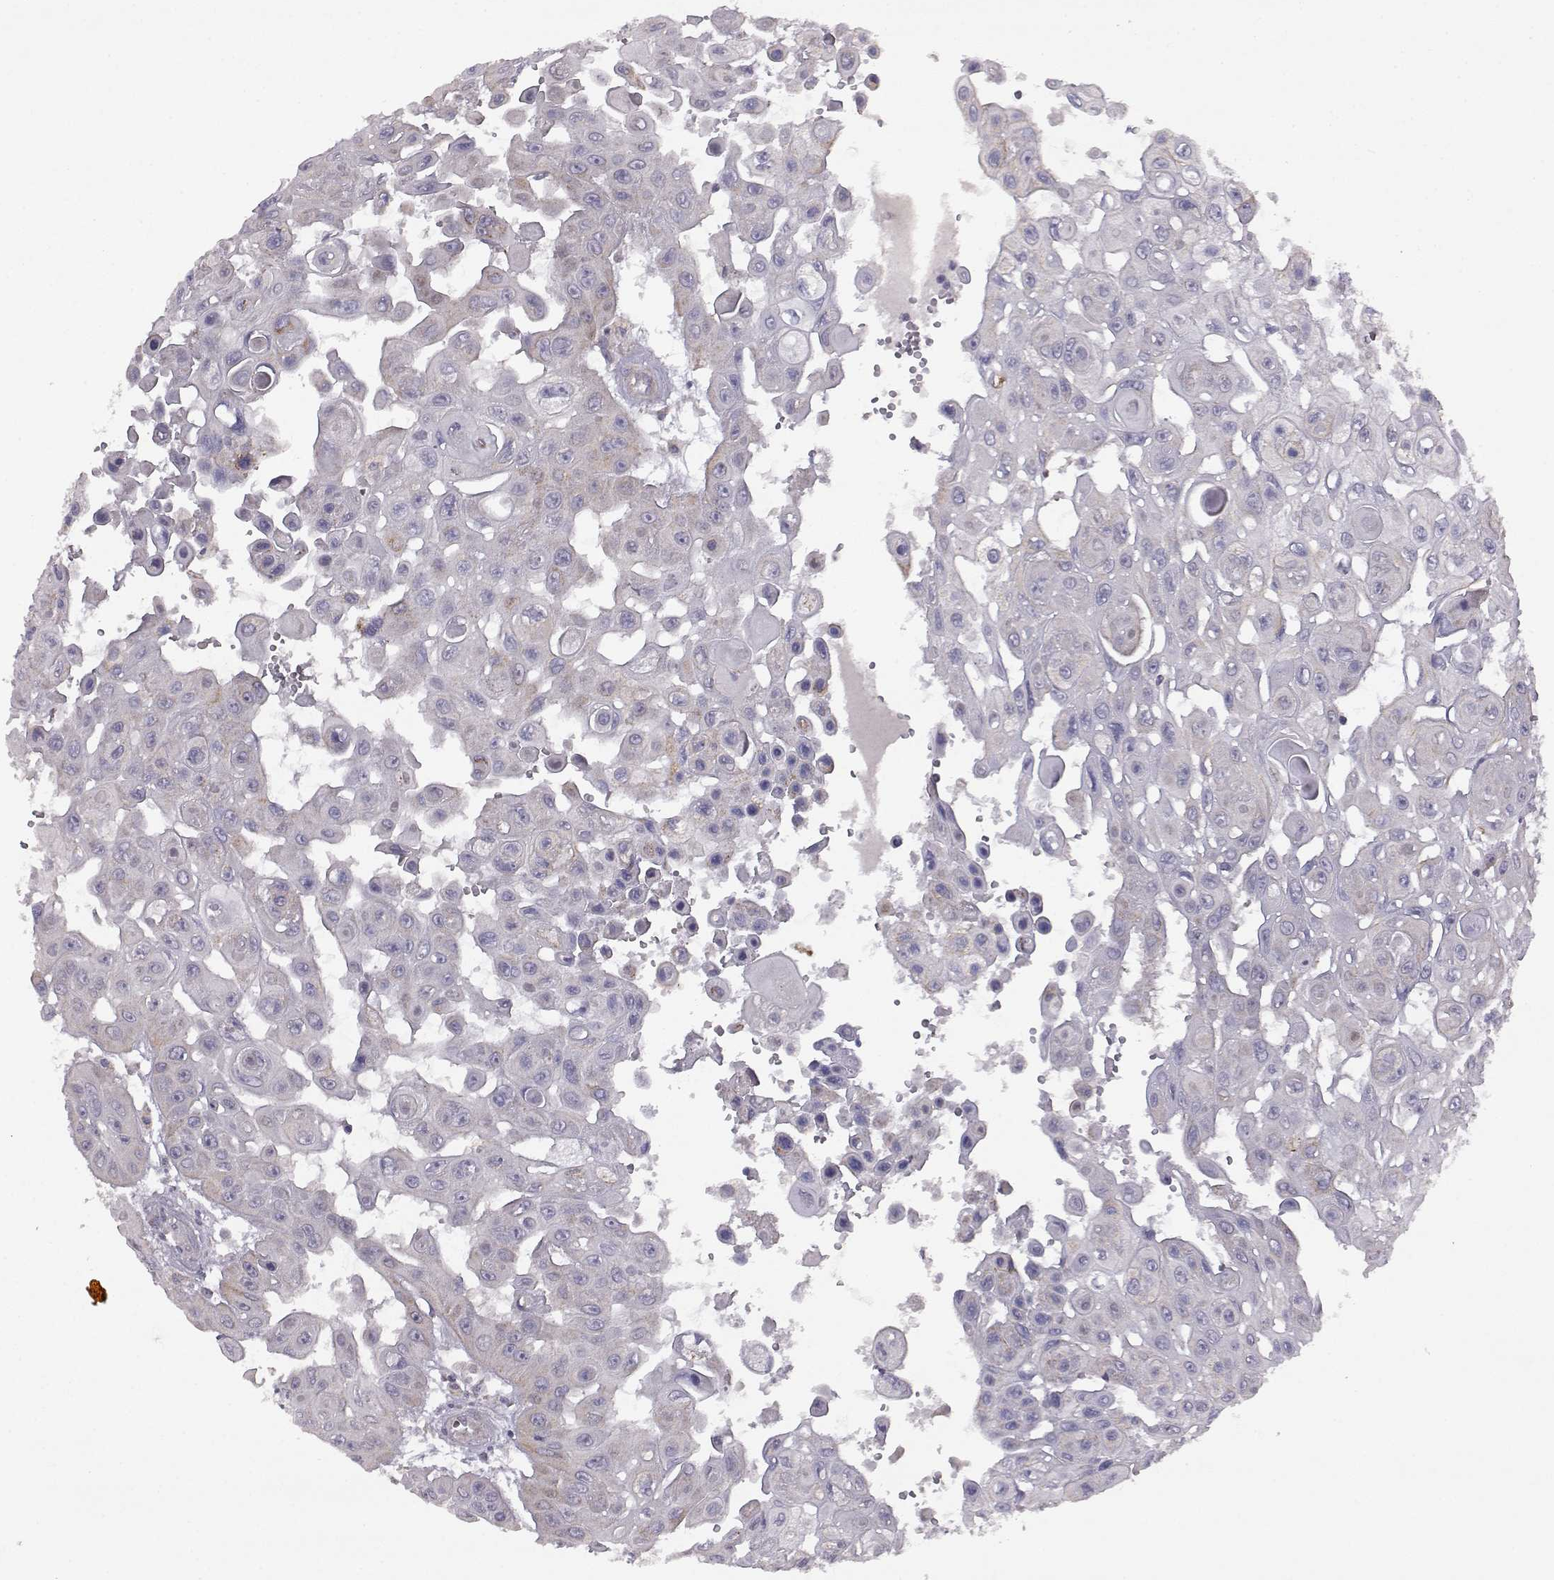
{"staining": {"intensity": "negative", "quantity": "none", "location": "none"}, "tissue": "head and neck cancer", "cell_type": "Tumor cells", "image_type": "cancer", "snomed": [{"axis": "morphology", "description": "Adenocarcinoma, NOS"}, {"axis": "topography", "description": "Head-Neck"}], "caption": "IHC histopathology image of human adenocarcinoma (head and neck) stained for a protein (brown), which exhibits no expression in tumor cells.", "gene": "DDC", "patient": {"sex": "male", "age": 73}}